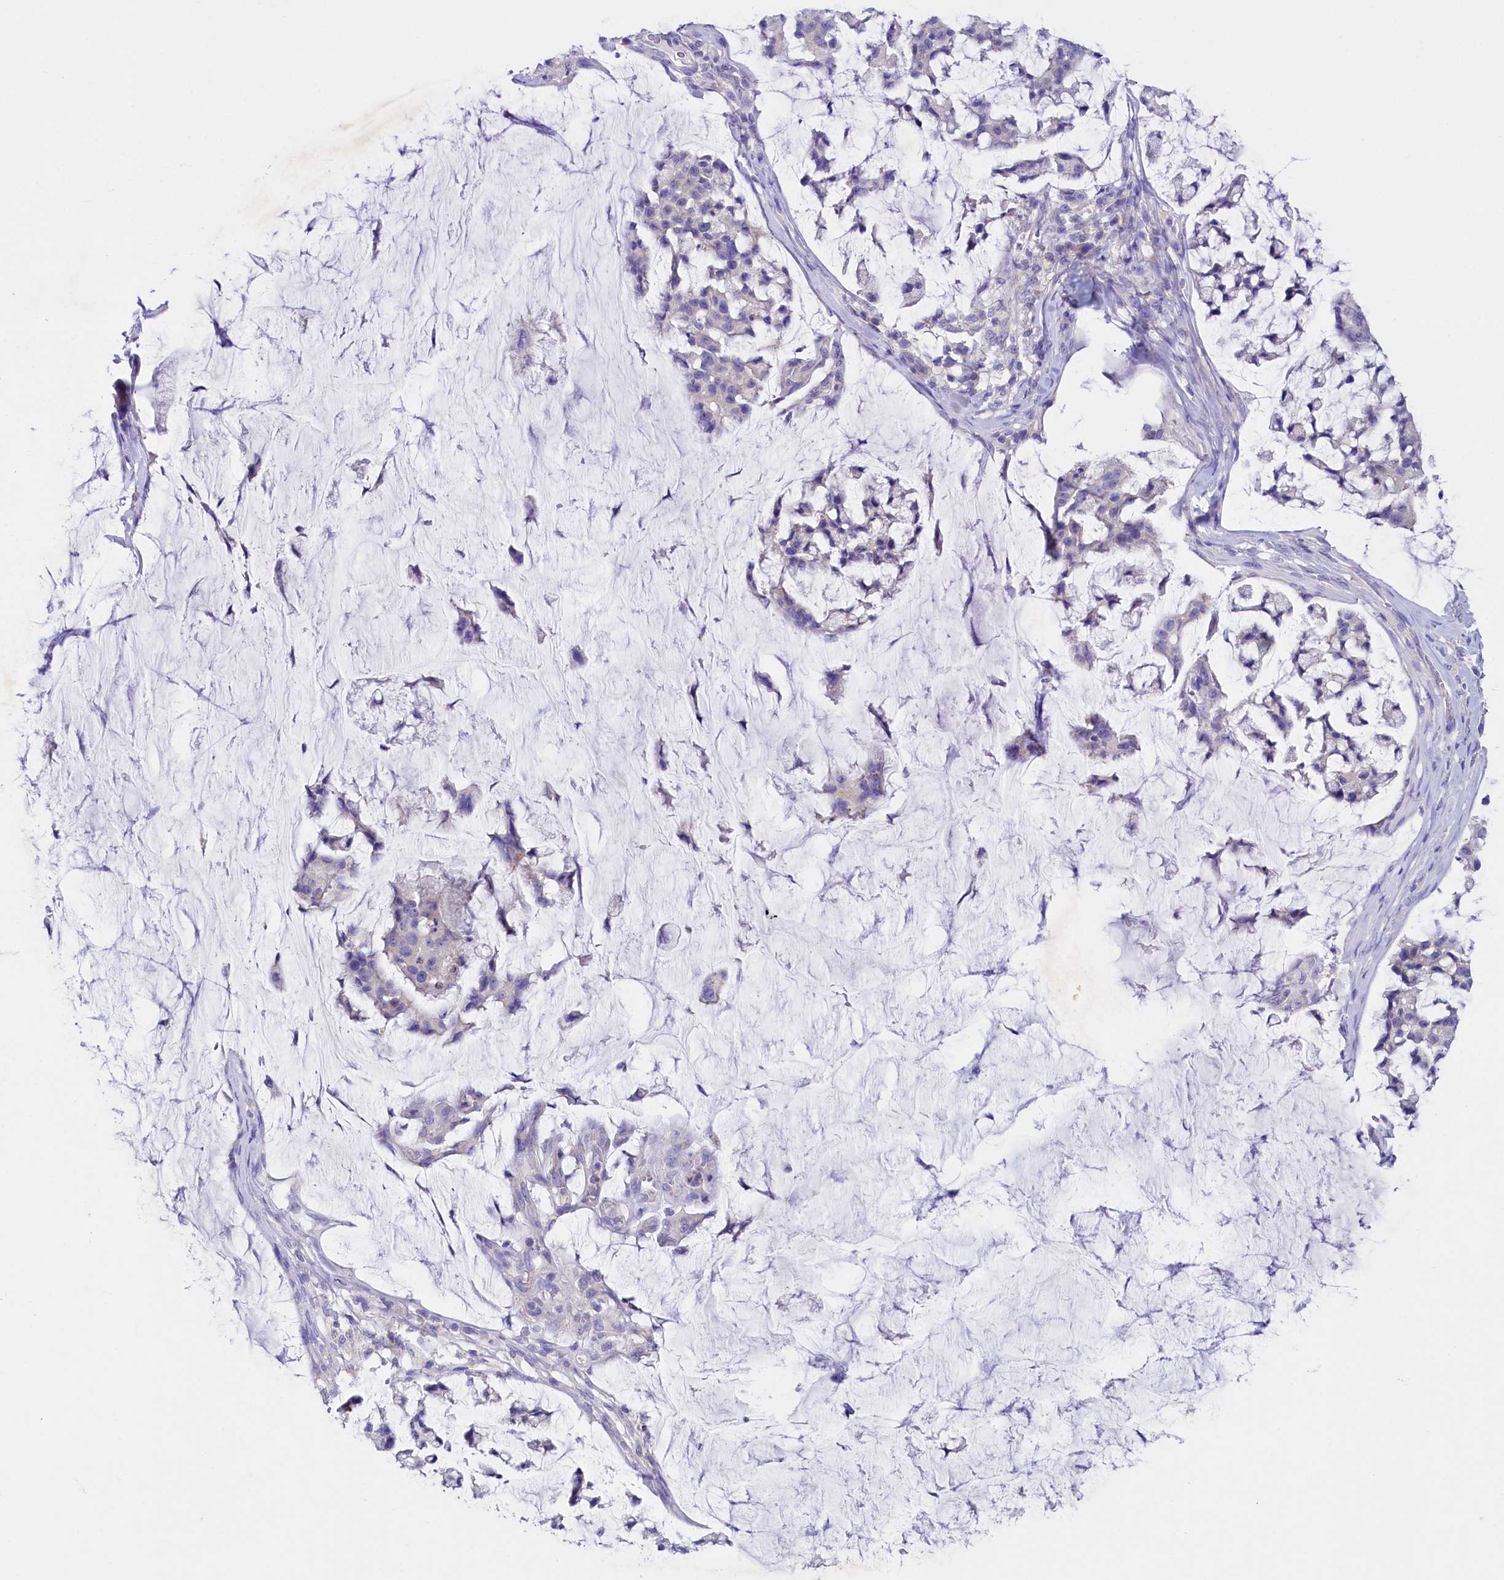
{"staining": {"intensity": "negative", "quantity": "none", "location": "none"}, "tissue": "stomach cancer", "cell_type": "Tumor cells", "image_type": "cancer", "snomed": [{"axis": "morphology", "description": "Adenocarcinoma, NOS"}, {"axis": "topography", "description": "Stomach, lower"}], "caption": "DAB (3,3'-diaminobenzidine) immunohistochemical staining of adenocarcinoma (stomach) demonstrates no significant expression in tumor cells.", "gene": "VPS26B", "patient": {"sex": "male", "age": 67}}